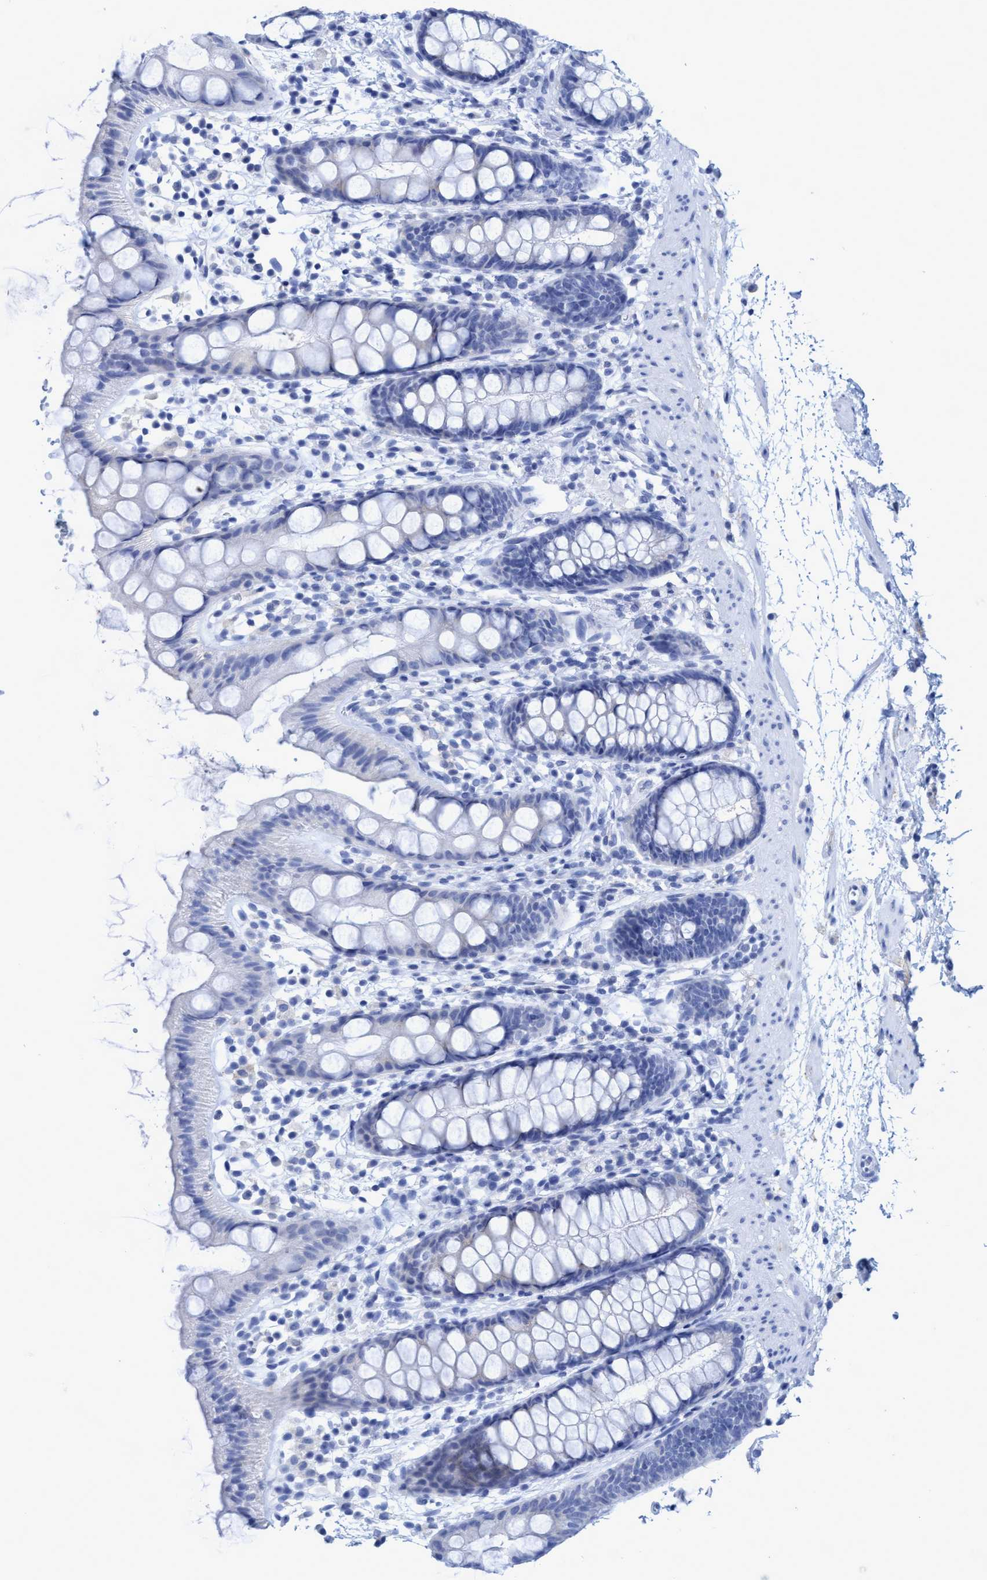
{"staining": {"intensity": "negative", "quantity": "none", "location": "none"}, "tissue": "rectum", "cell_type": "Glandular cells", "image_type": "normal", "snomed": [{"axis": "morphology", "description": "Normal tissue, NOS"}, {"axis": "topography", "description": "Rectum"}], "caption": "High power microscopy image of an immunohistochemistry (IHC) photomicrograph of normal rectum, revealing no significant expression in glandular cells.", "gene": "PLPPR1", "patient": {"sex": "female", "age": 65}}